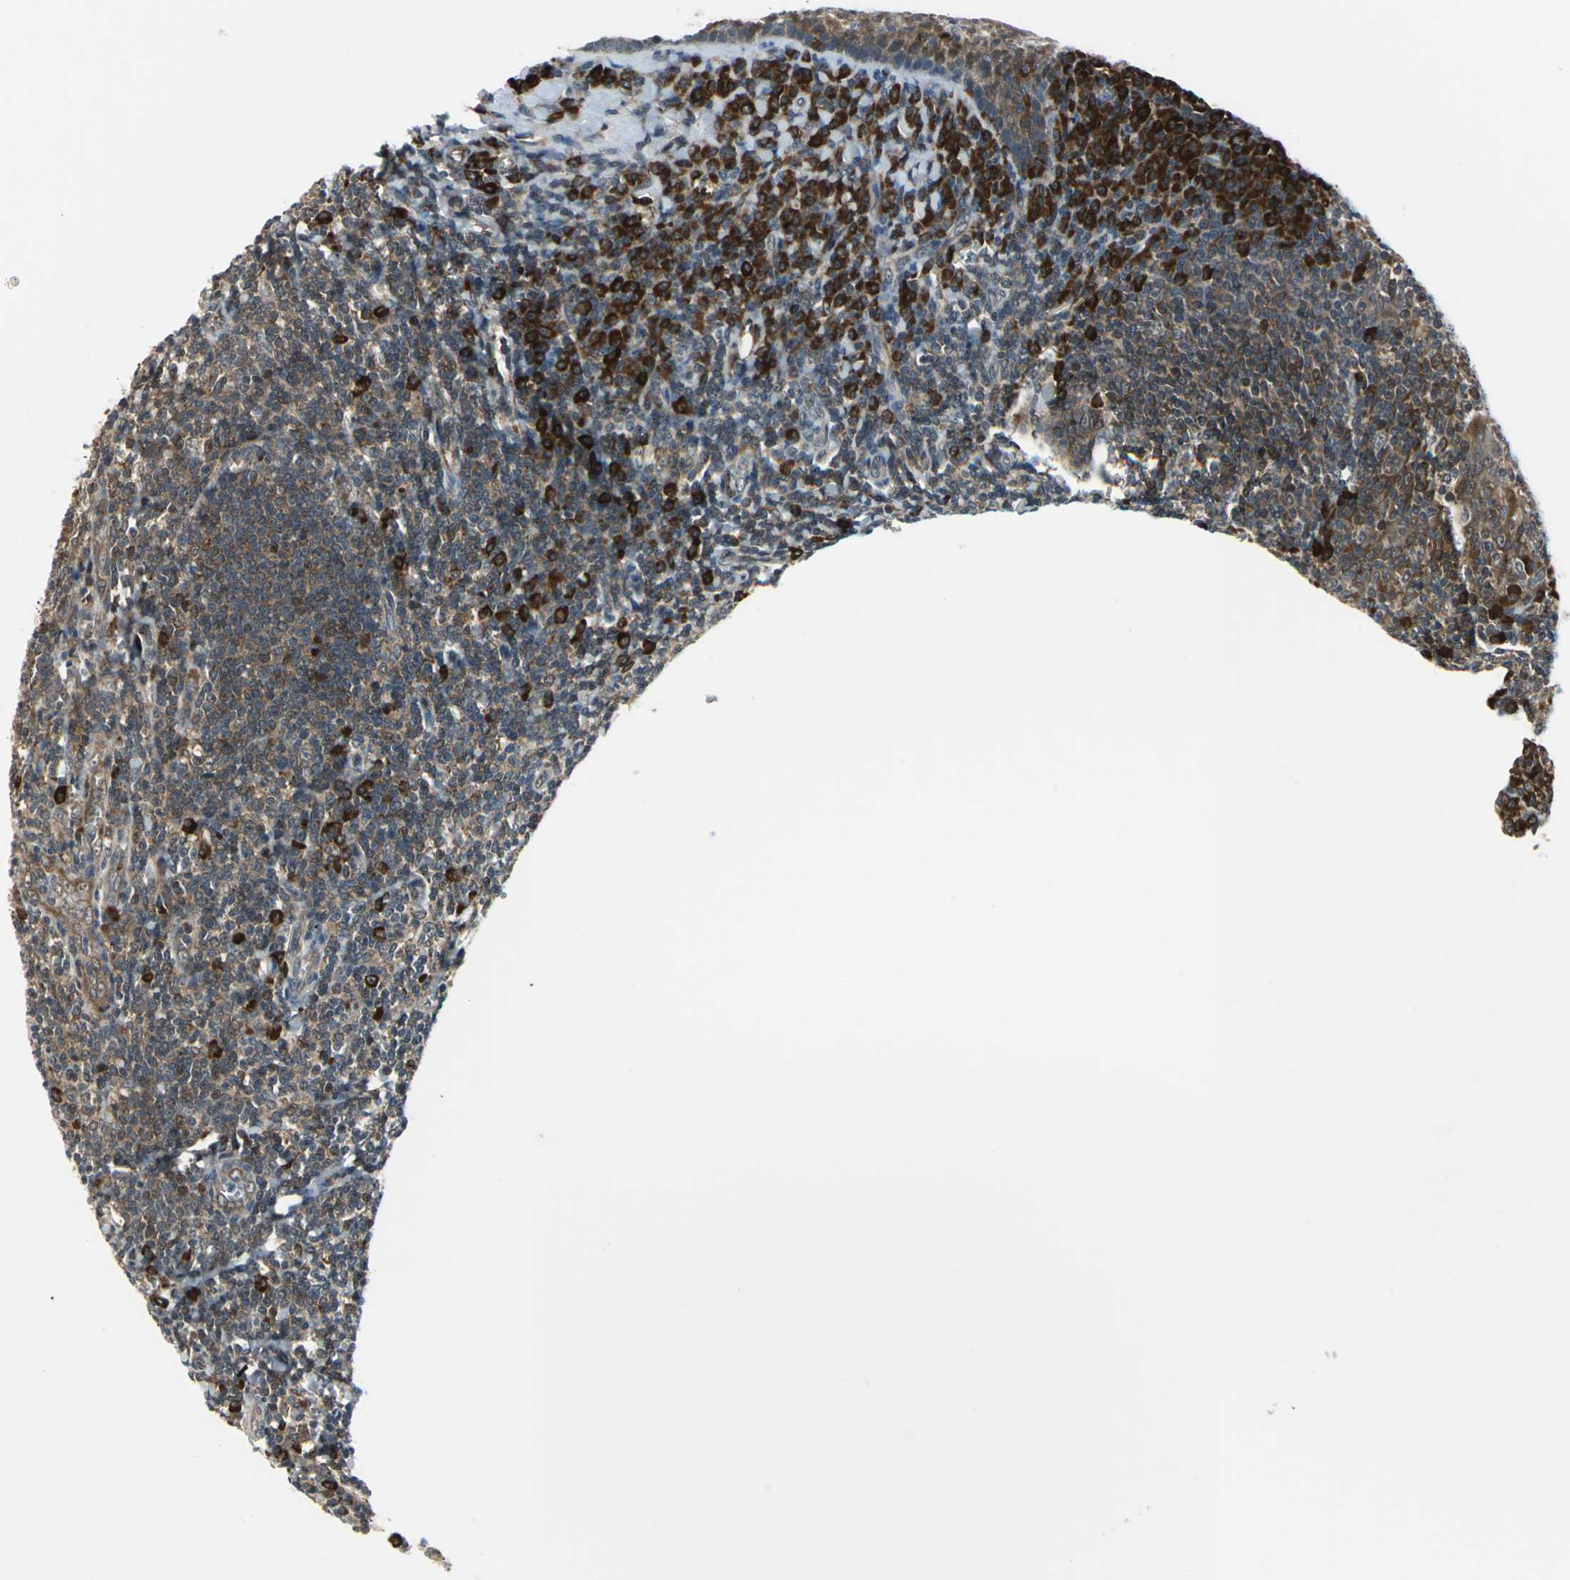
{"staining": {"intensity": "moderate", "quantity": ">75%", "location": "cytoplasmic/membranous,nuclear"}, "tissue": "tonsil", "cell_type": "Germinal center cells", "image_type": "normal", "snomed": [{"axis": "morphology", "description": "Normal tissue, NOS"}, {"axis": "topography", "description": "Tonsil"}], "caption": "Tonsil stained with immunohistochemistry shows moderate cytoplasmic/membranous,nuclear expression in approximately >75% of germinal center cells.", "gene": "POLR3K", "patient": {"sex": "male", "age": 31}}